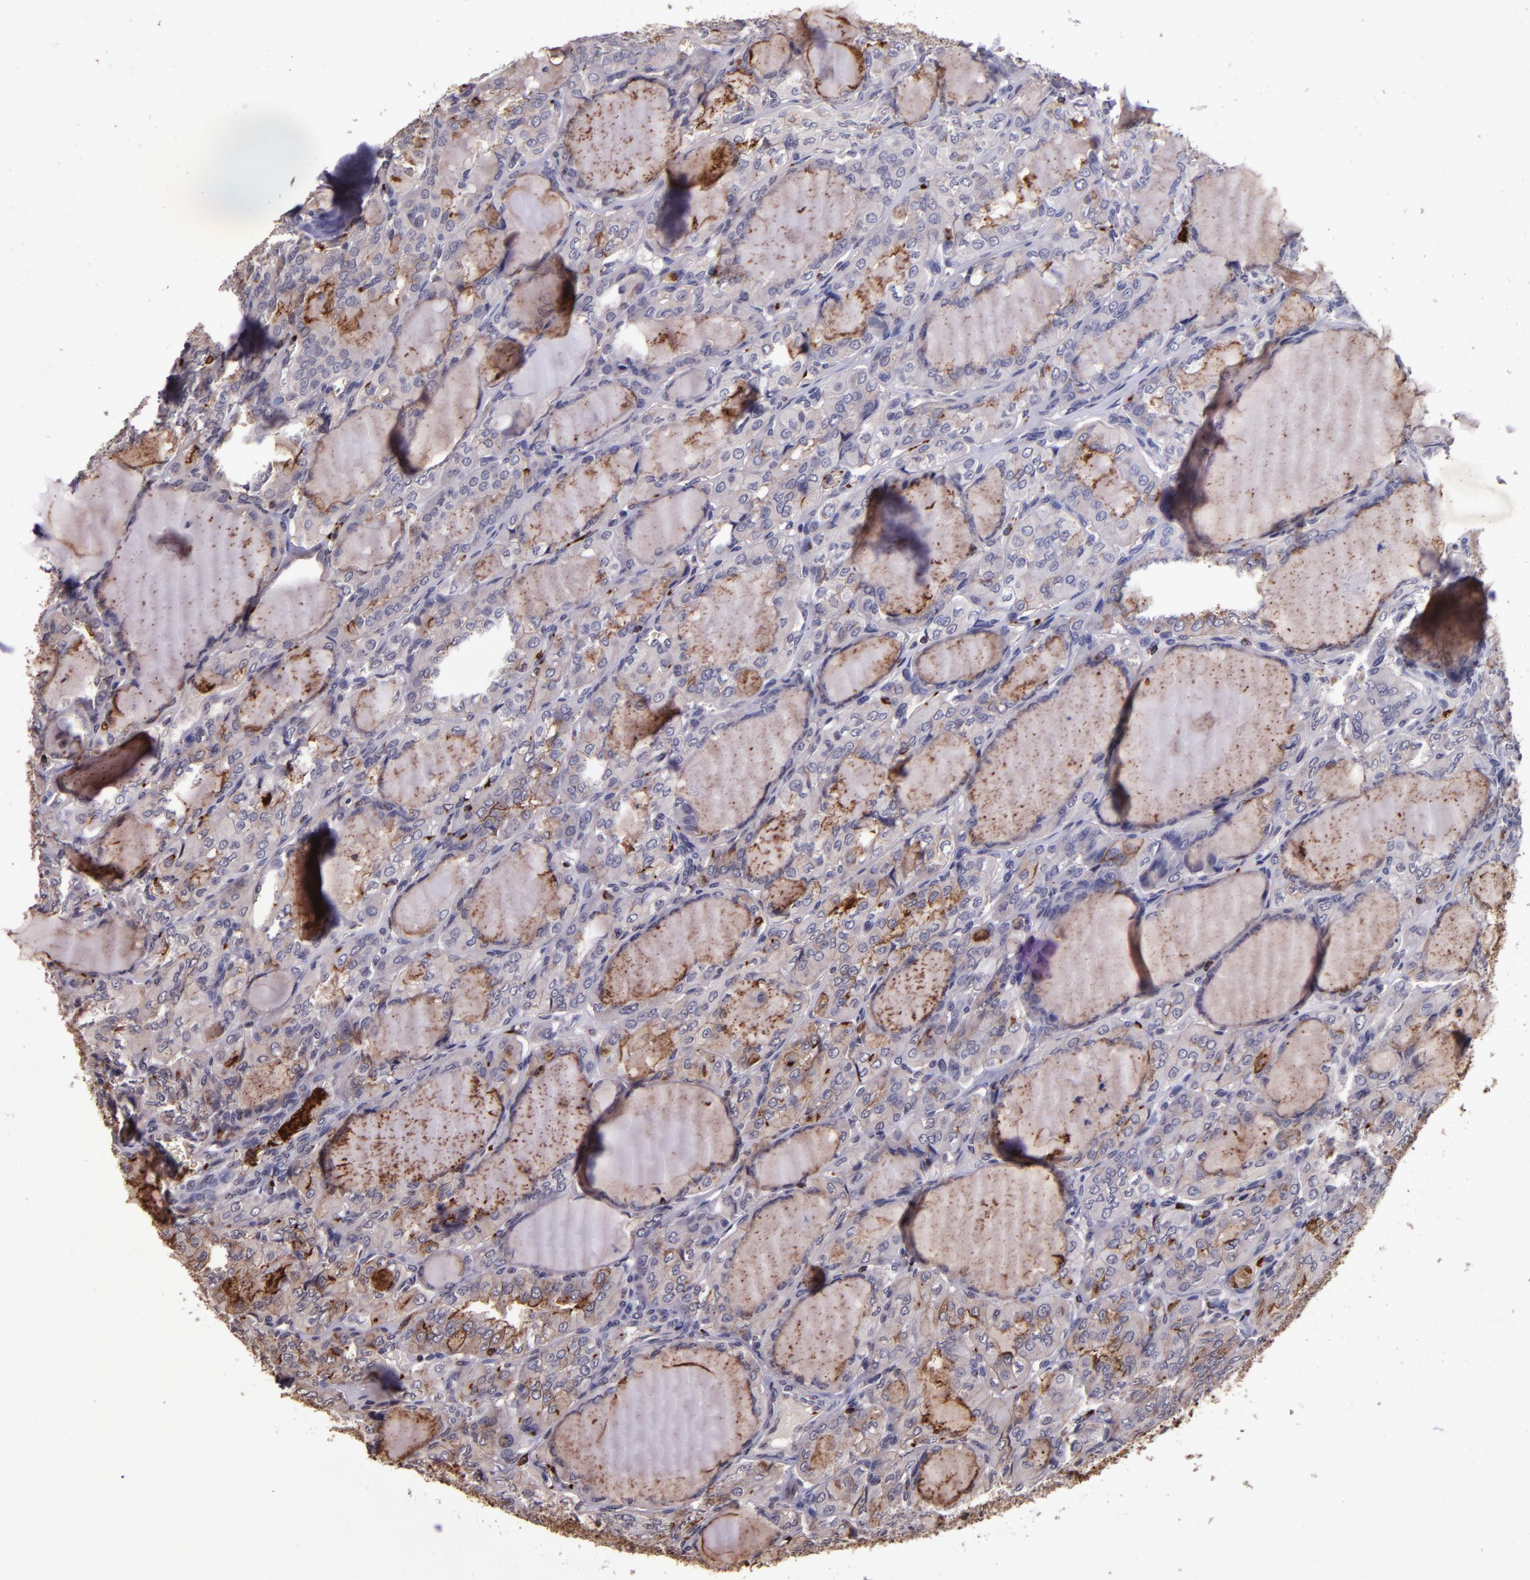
{"staining": {"intensity": "moderate", "quantity": "25%-75%", "location": "cytoplasmic/membranous"}, "tissue": "thyroid cancer", "cell_type": "Tumor cells", "image_type": "cancer", "snomed": [{"axis": "morphology", "description": "Papillary adenocarcinoma, NOS"}, {"axis": "topography", "description": "Thyroid gland"}], "caption": "Tumor cells show moderate cytoplasmic/membranous staining in approximately 25%-75% of cells in thyroid cancer (papillary adenocarcinoma). The staining was performed using DAB to visualize the protein expression in brown, while the nuclei were stained in blue with hematoxylin (Magnification: 20x).", "gene": "SLC2A3", "patient": {"sex": "male", "age": 20}}